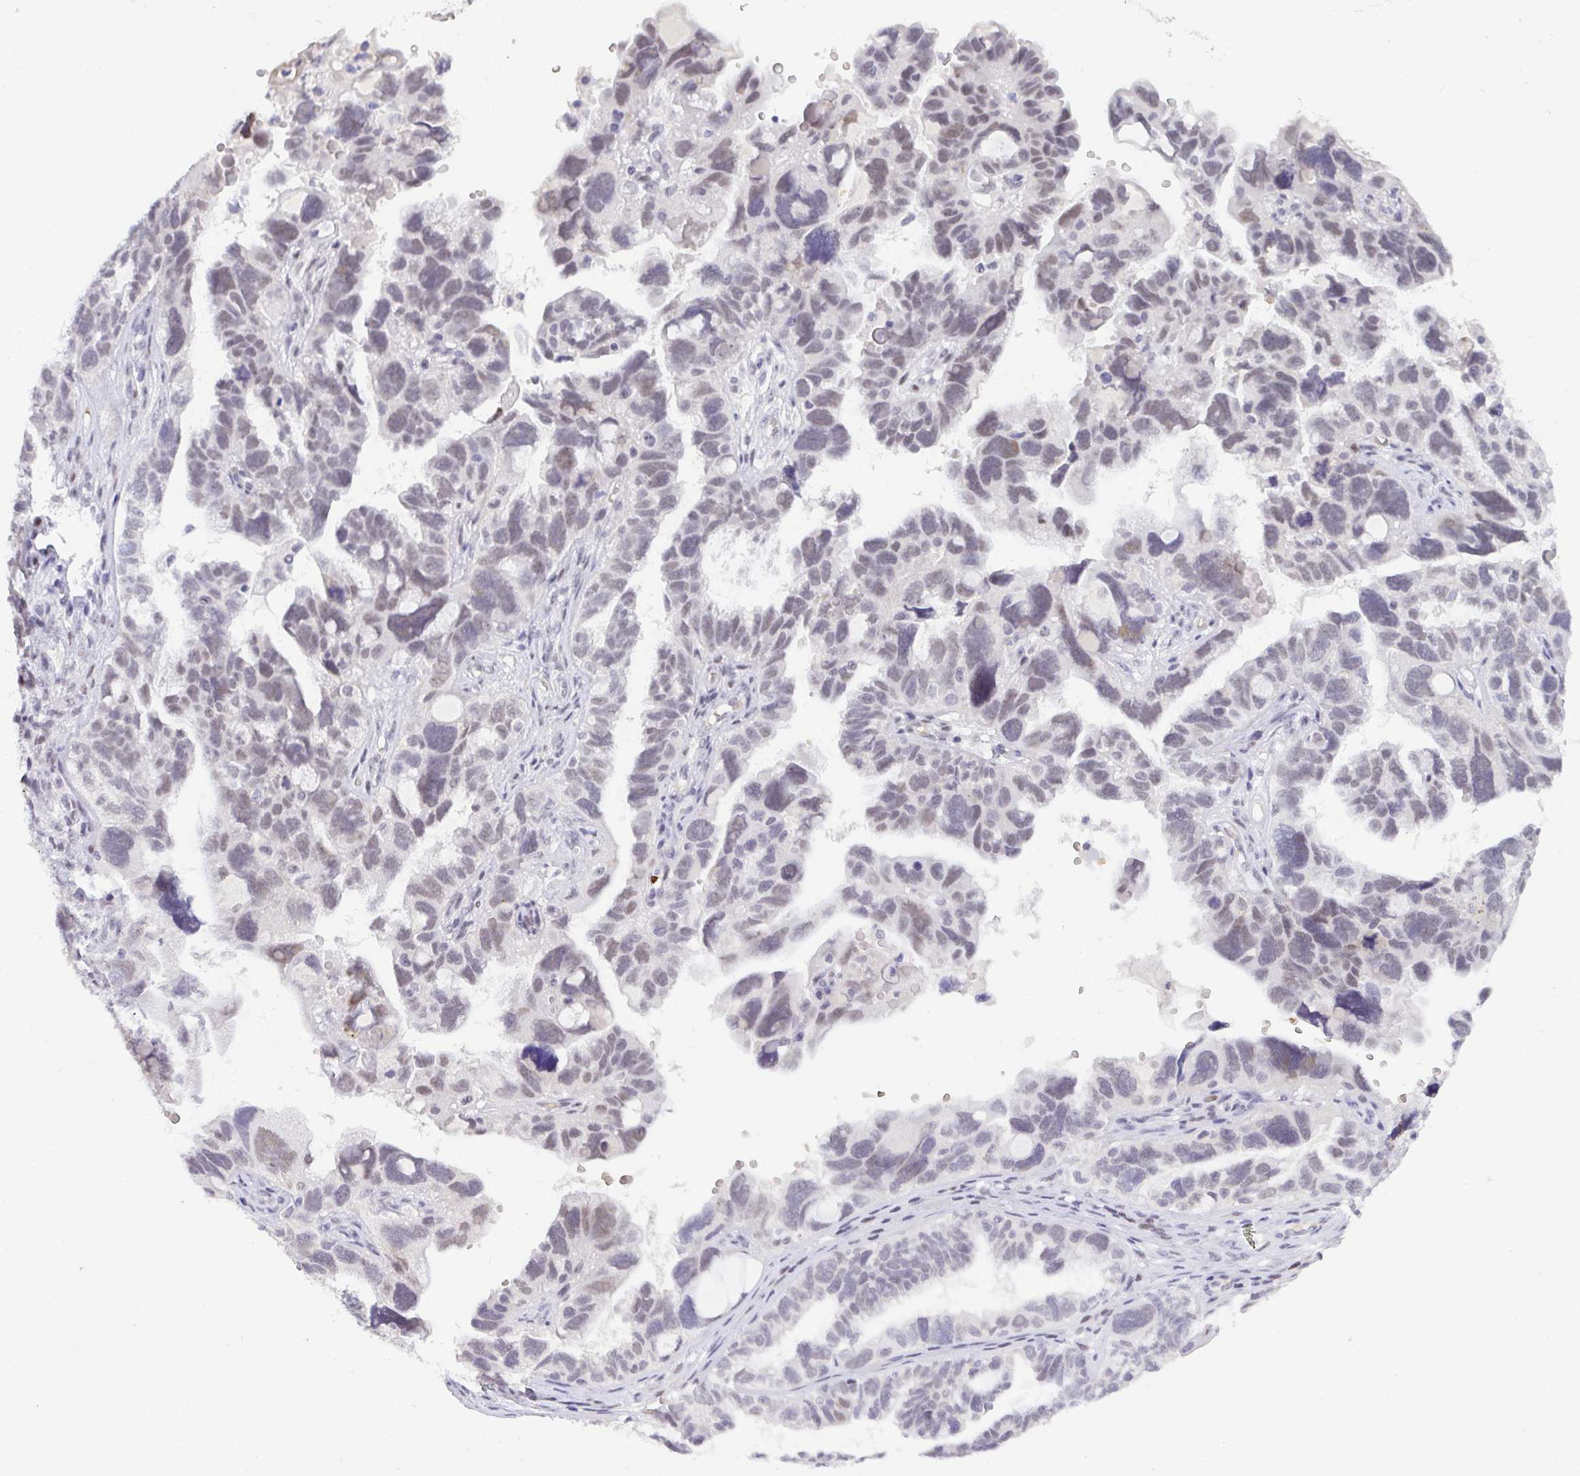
{"staining": {"intensity": "weak", "quantity": "25%-75%", "location": "nuclear"}, "tissue": "ovarian cancer", "cell_type": "Tumor cells", "image_type": "cancer", "snomed": [{"axis": "morphology", "description": "Cystadenocarcinoma, serous, NOS"}, {"axis": "topography", "description": "Ovary"}], "caption": "The micrograph reveals immunohistochemical staining of serous cystadenocarcinoma (ovarian). There is weak nuclear expression is present in approximately 25%-75% of tumor cells.", "gene": "TNMD", "patient": {"sex": "female", "age": 60}}